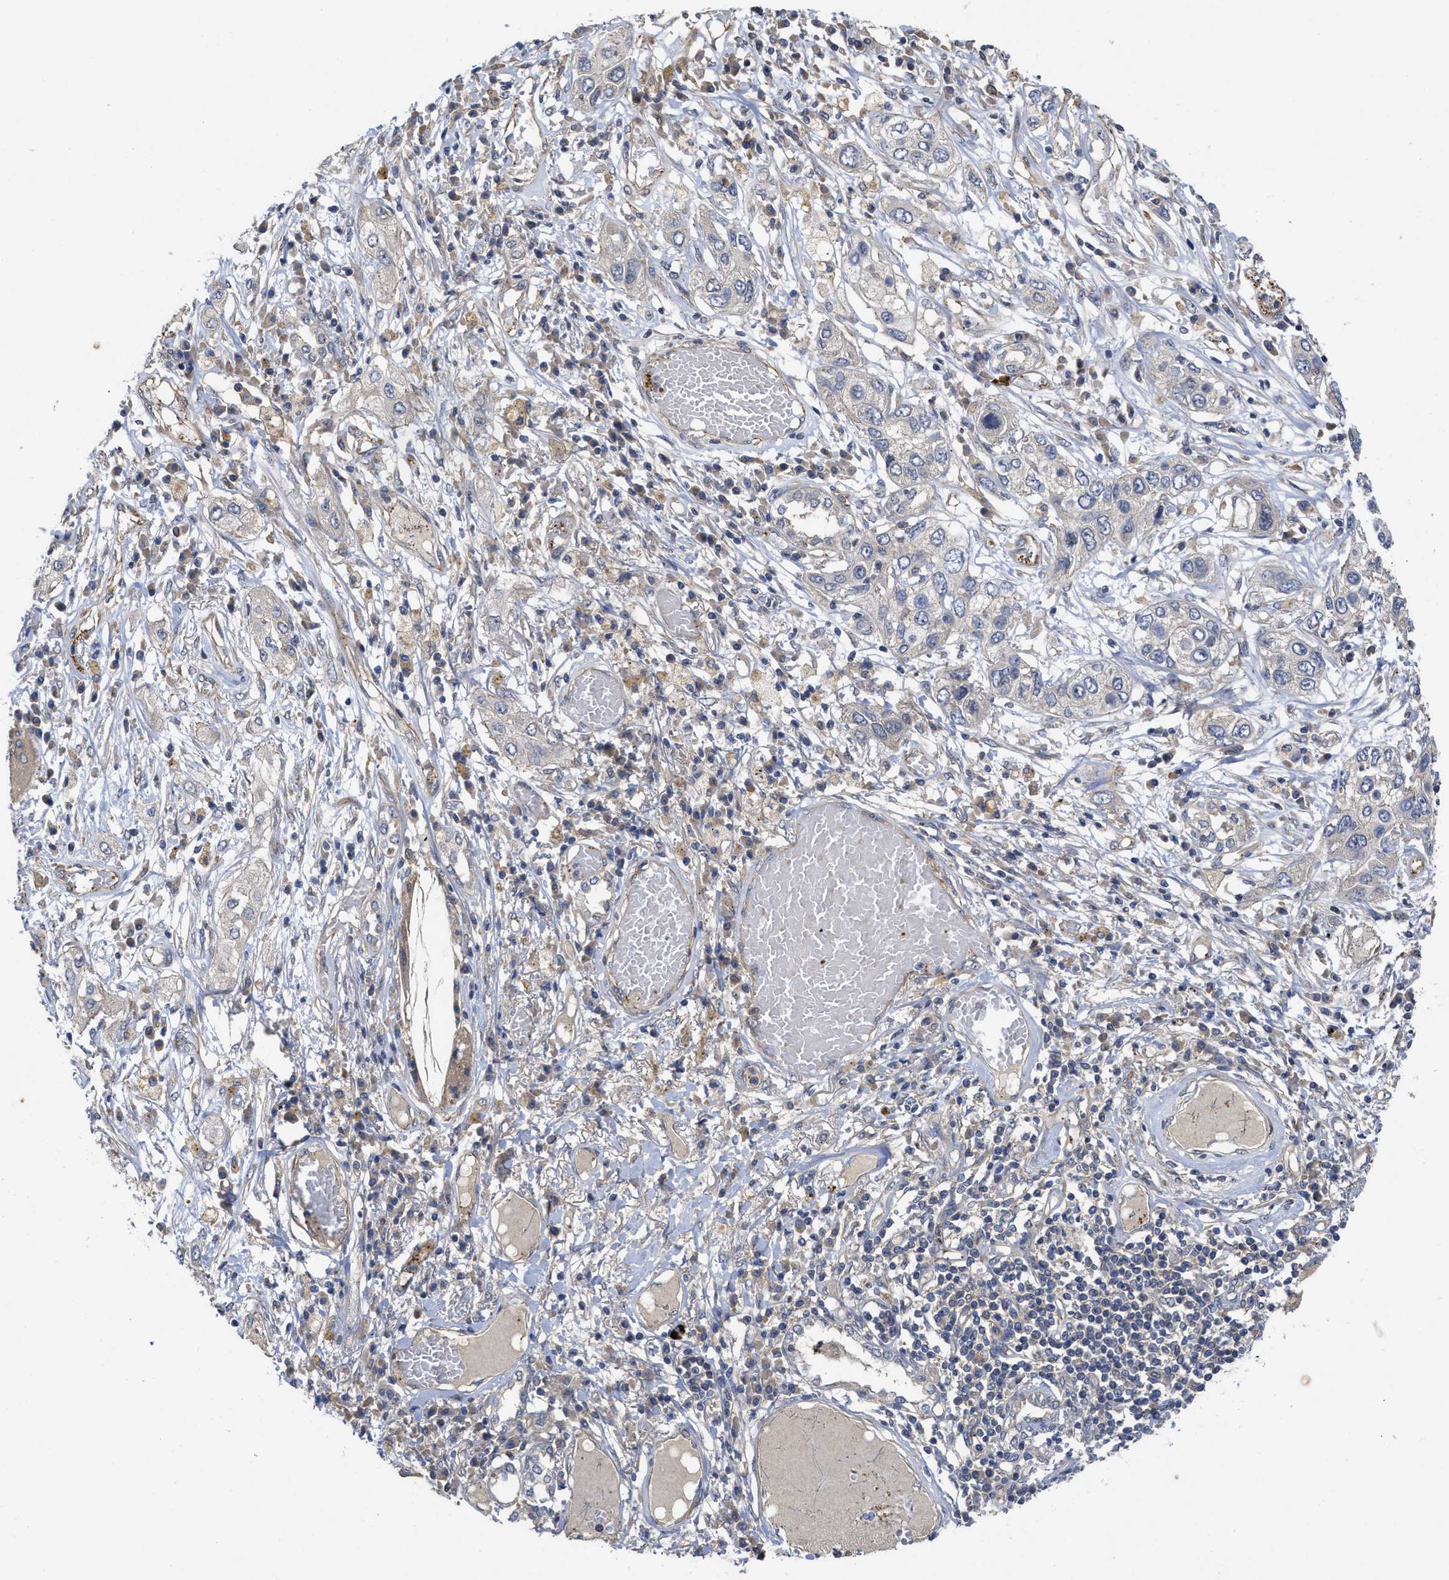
{"staining": {"intensity": "weak", "quantity": "<25%", "location": "cytoplasmic/membranous"}, "tissue": "lung cancer", "cell_type": "Tumor cells", "image_type": "cancer", "snomed": [{"axis": "morphology", "description": "Squamous cell carcinoma, NOS"}, {"axis": "topography", "description": "Lung"}], "caption": "Immunohistochemical staining of lung cancer (squamous cell carcinoma) reveals no significant positivity in tumor cells.", "gene": "ARHGEF26", "patient": {"sex": "male", "age": 71}}